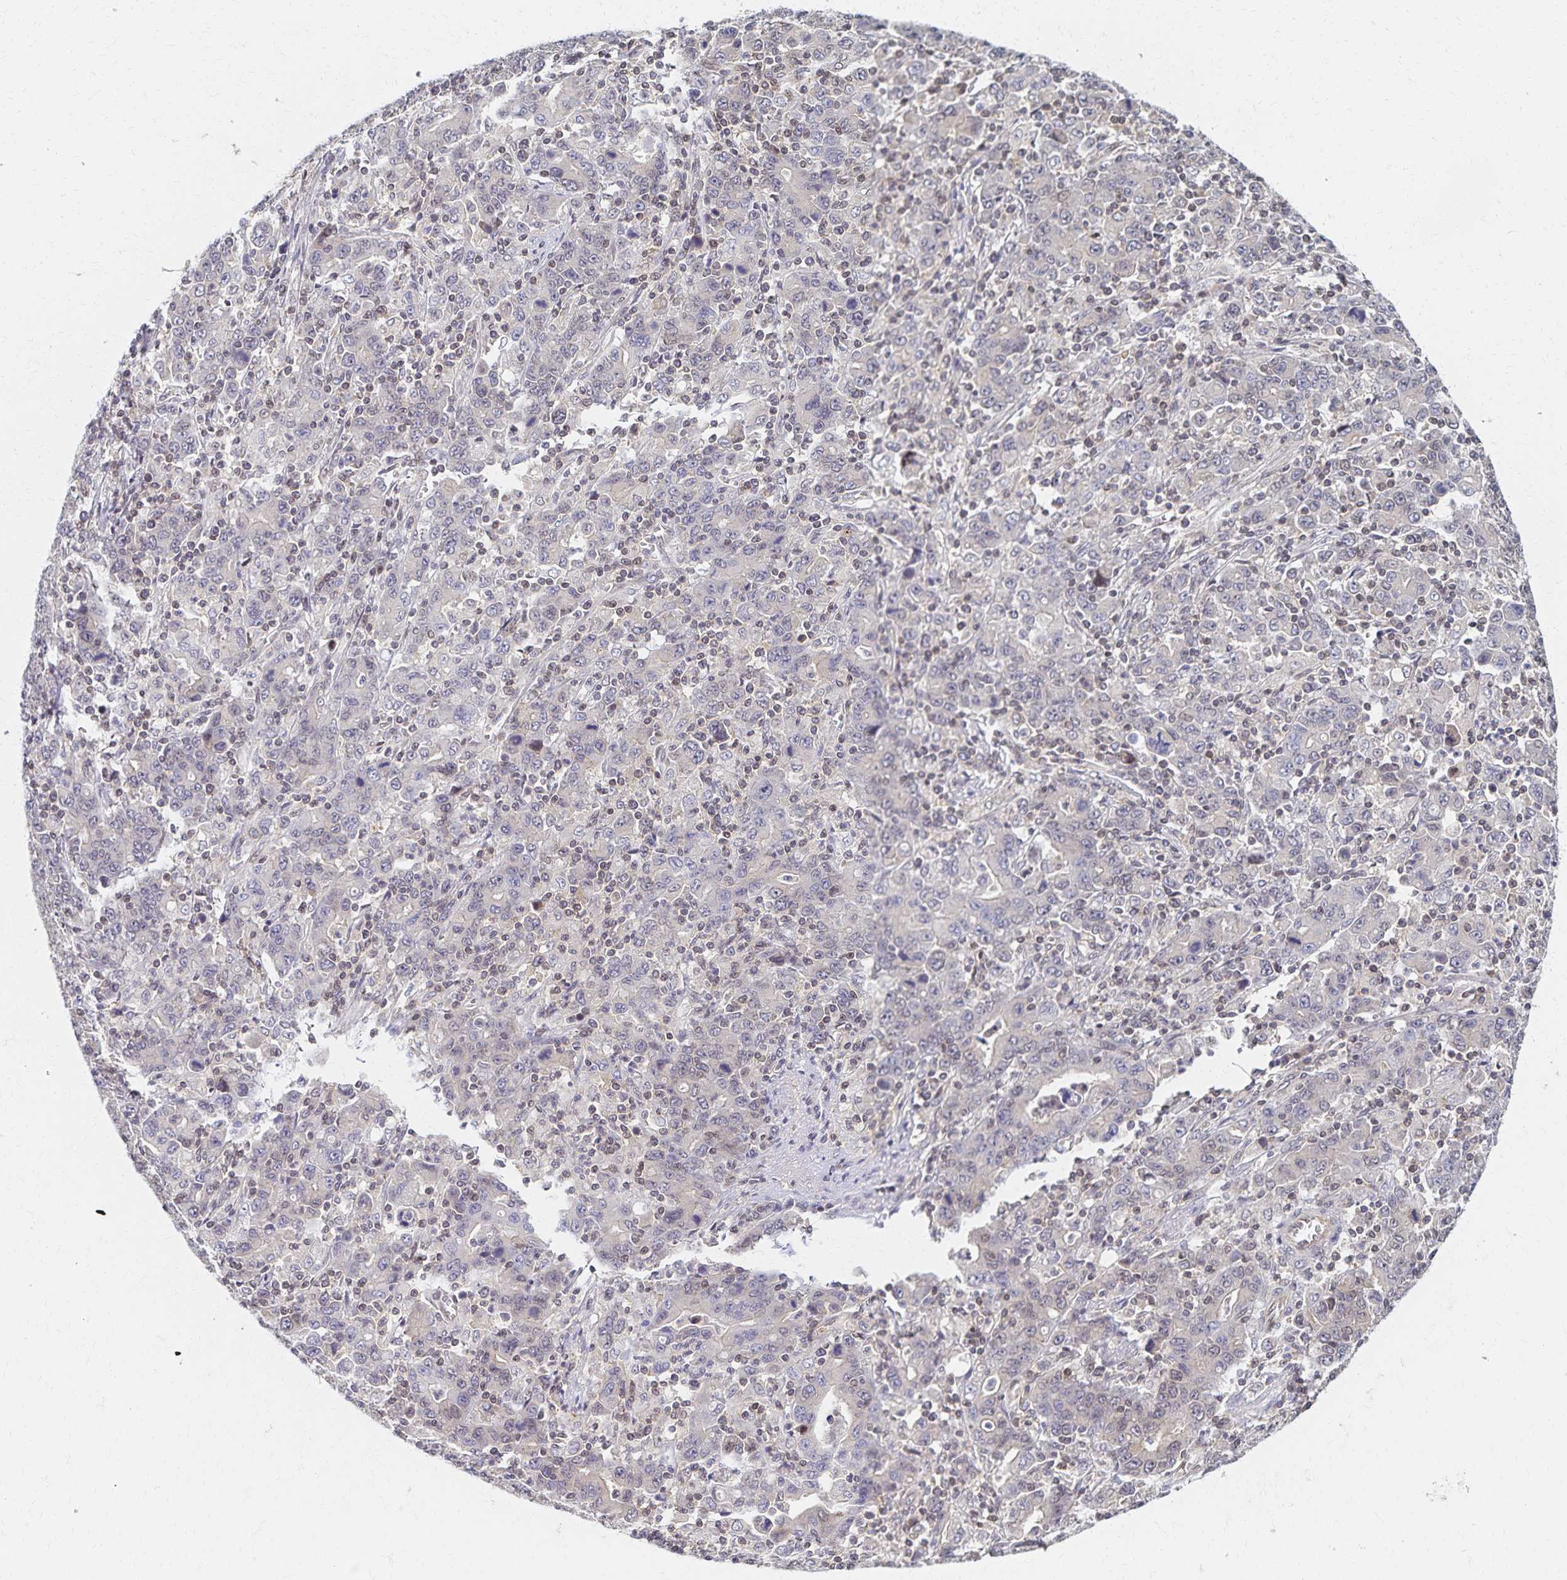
{"staining": {"intensity": "negative", "quantity": "none", "location": "none"}, "tissue": "stomach cancer", "cell_type": "Tumor cells", "image_type": "cancer", "snomed": [{"axis": "morphology", "description": "Adenocarcinoma, NOS"}, {"axis": "topography", "description": "Stomach, upper"}], "caption": "This photomicrograph is of adenocarcinoma (stomach) stained with immunohistochemistry (IHC) to label a protein in brown with the nuclei are counter-stained blue. There is no expression in tumor cells.", "gene": "RAB9B", "patient": {"sex": "male", "age": 69}}